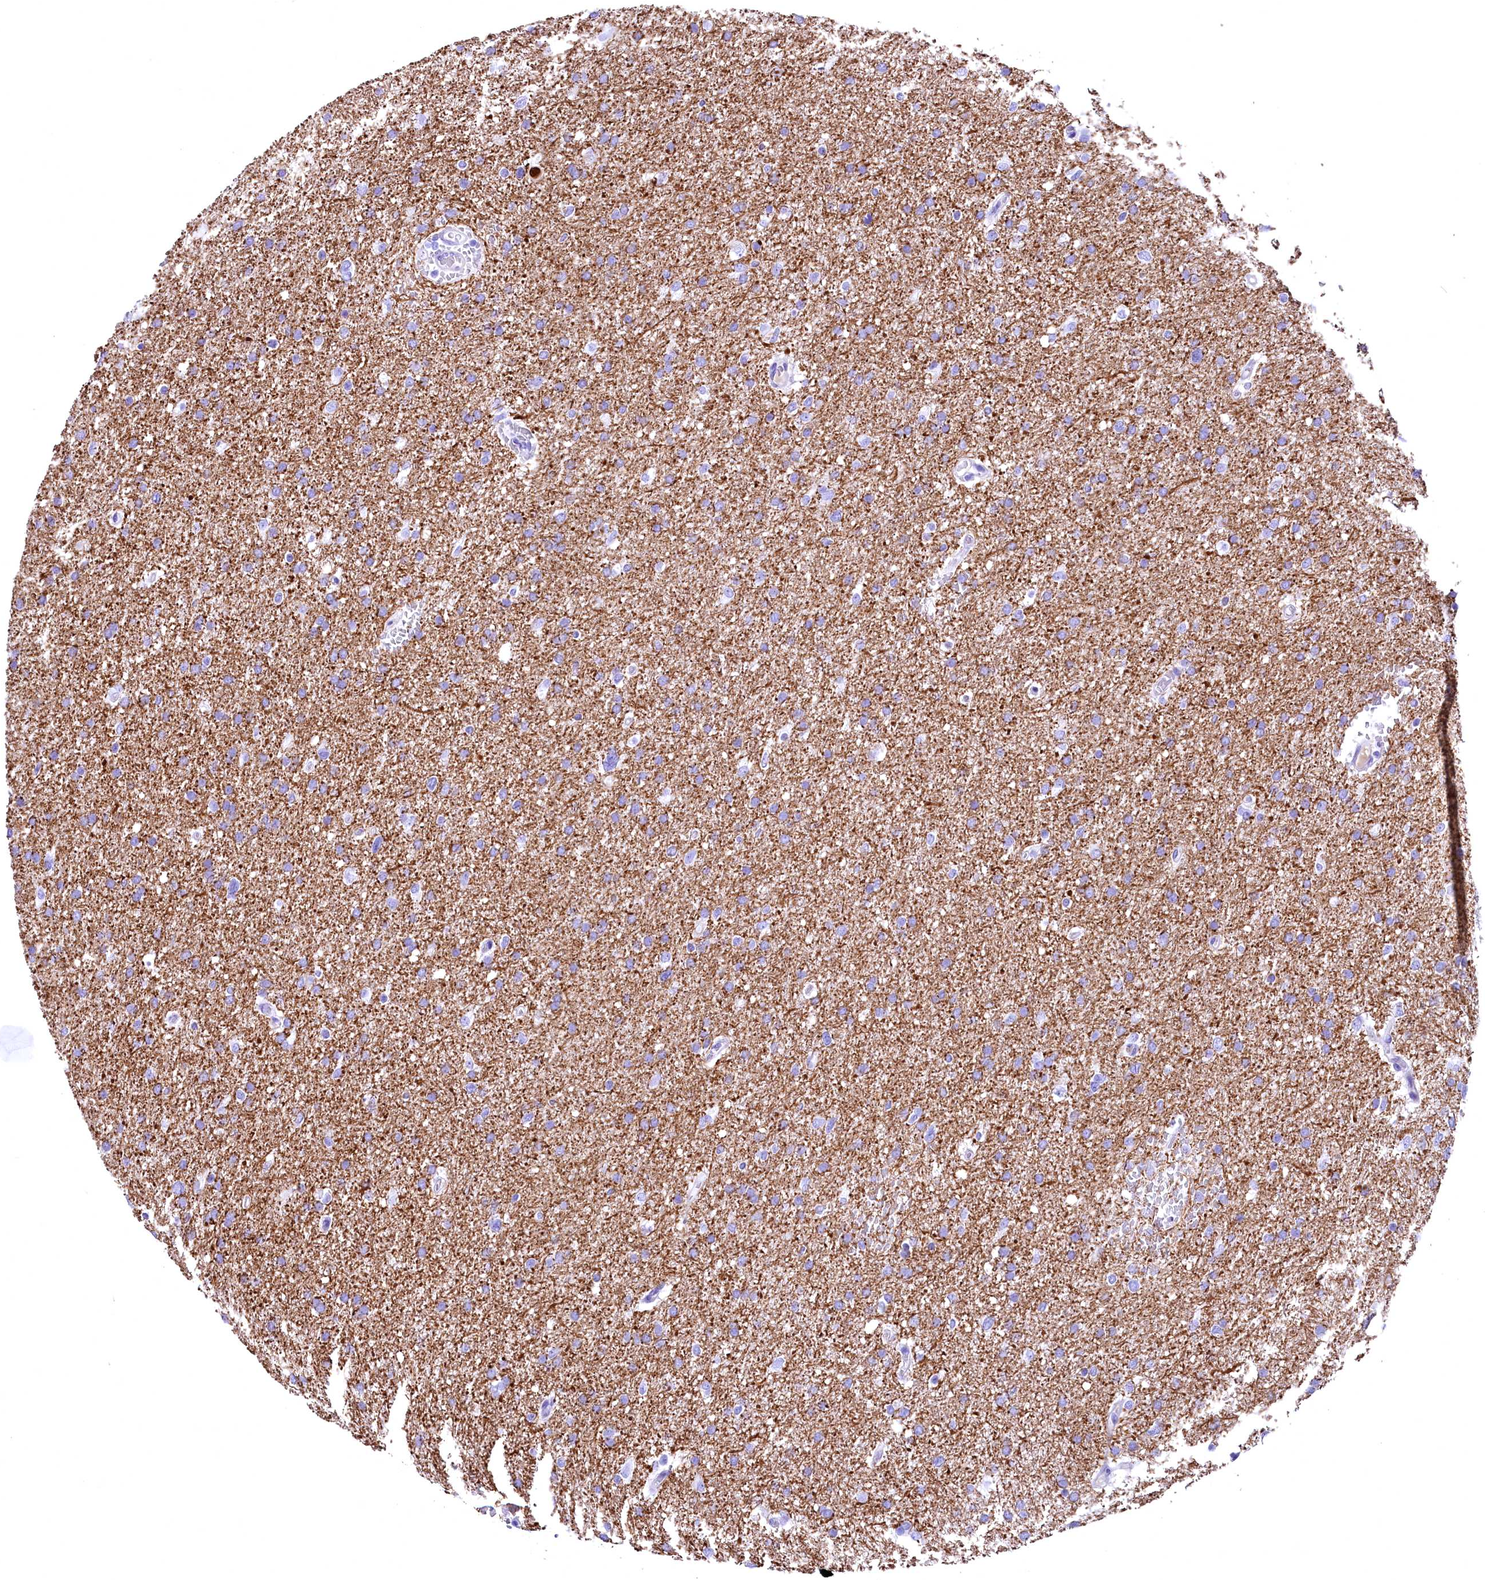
{"staining": {"intensity": "negative", "quantity": "none", "location": "none"}, "tissue": "glioma", "cell_type": "Tumor cells", "image_type": "cancer", "snomed": [{"axis": "morphology", "description": "Glioma, malignant, High grade"}, {"axis": "topography", "description": "Cerebral cortex"}], "caption": "Immunohistochemical staining of human glioma exhibits no significant positivity in tumor cells. (Stains: DAB IHC with hematoxylin counter stain, Microscopy: brightfield microscopy at high magnification).", "gene": "SKIDA1", "patient": {"sex": "female", "age": 36}}